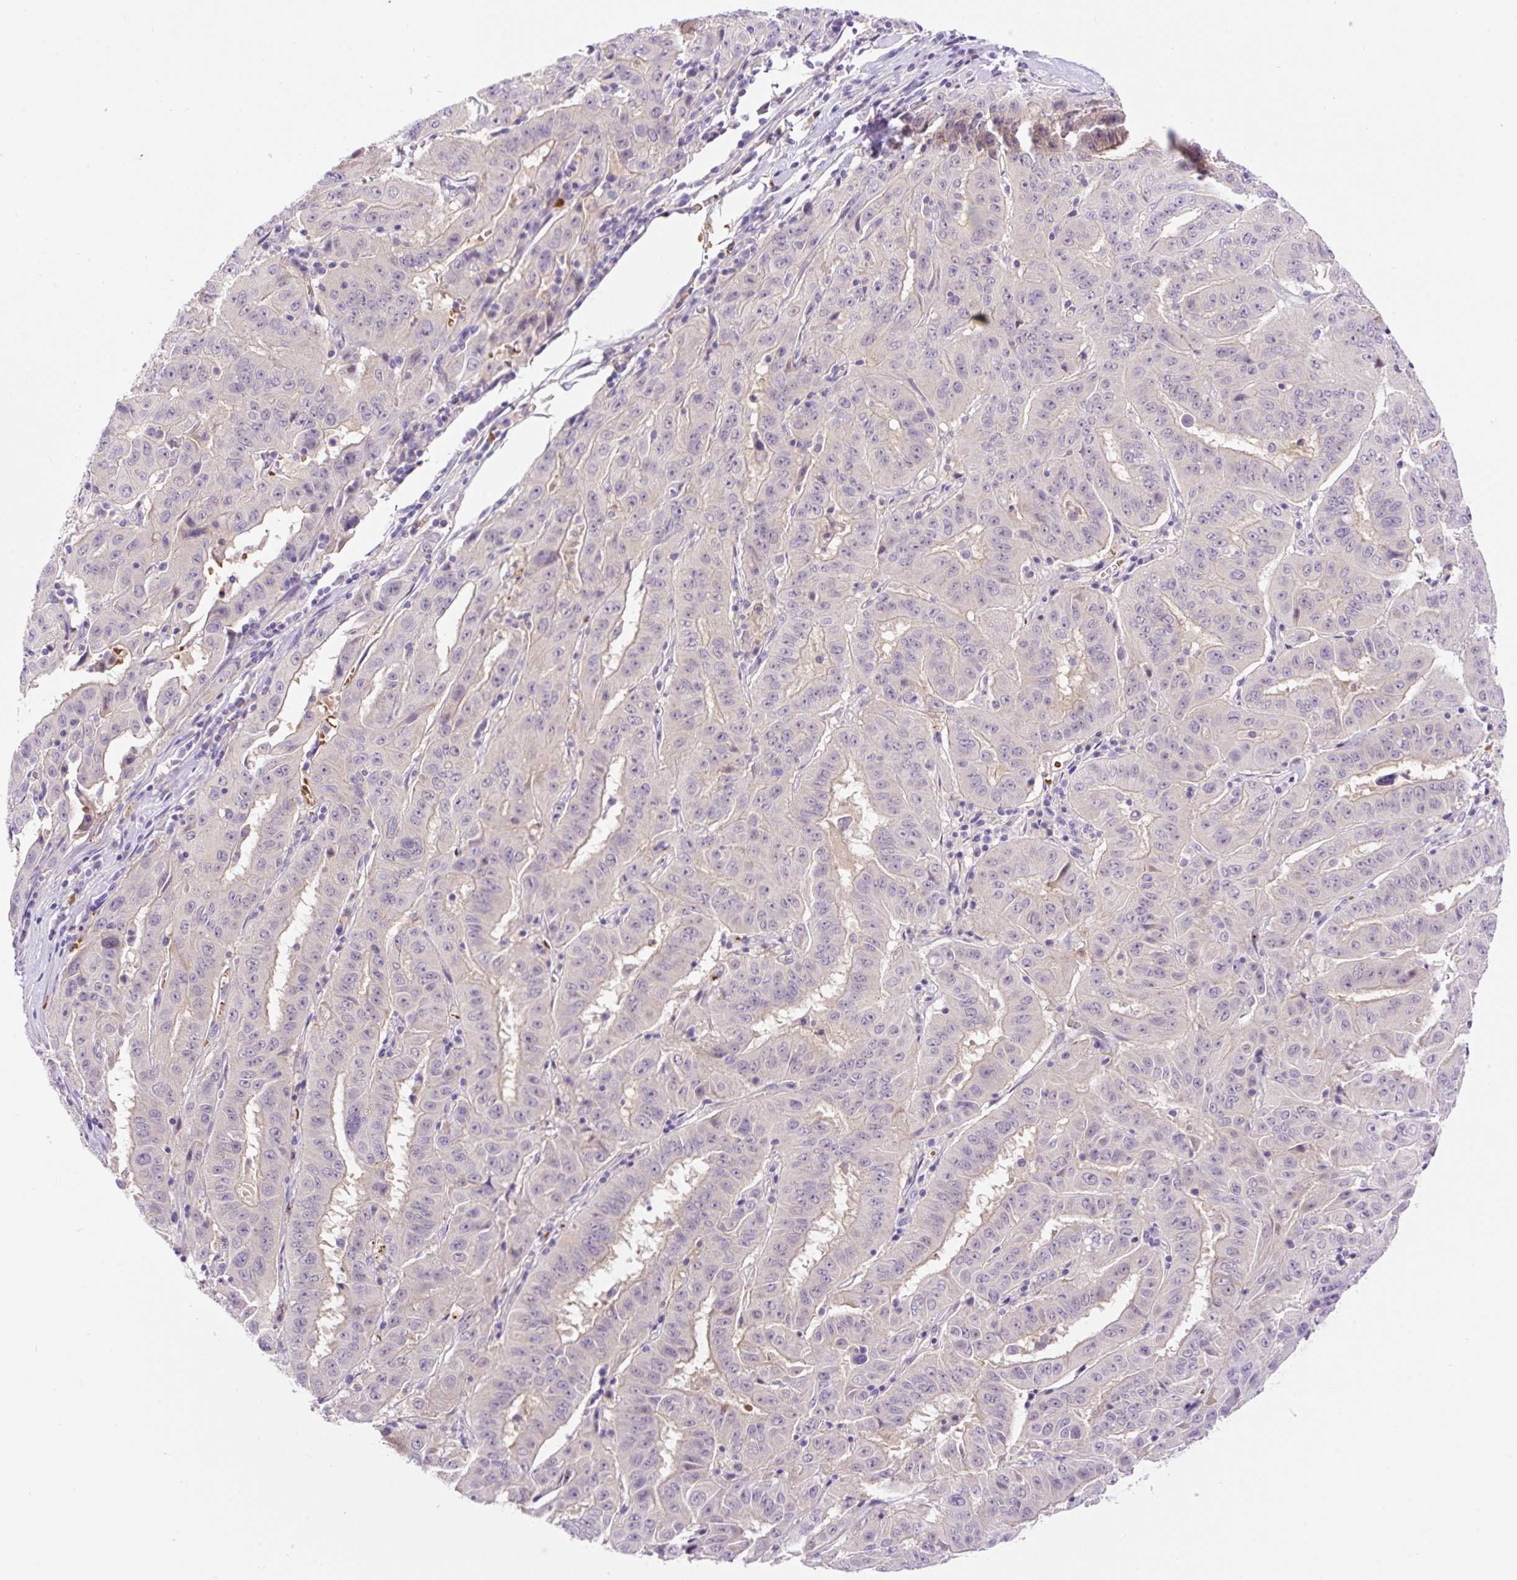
{"staining": {"intensity": "weak", "quantity": "<25%", "location": "cytoplasmic/membranous"}, "tissue": "pancreatic cancer", "cell_type": "Tumor cells", "image_type": "cancer", "snomed": [{"axis": "morphology", "description": "Adenocarcinoma, NOS"}, {"axis": "topography", "description": "Pancreas"}], "caption": "Immunohistochemical staining of adenocarcinoma (pancreatic) demonstrates no significant expression in tumor cells.", "gene": "LHFPL5", "patient": {"sex": "male", "age": 63}}